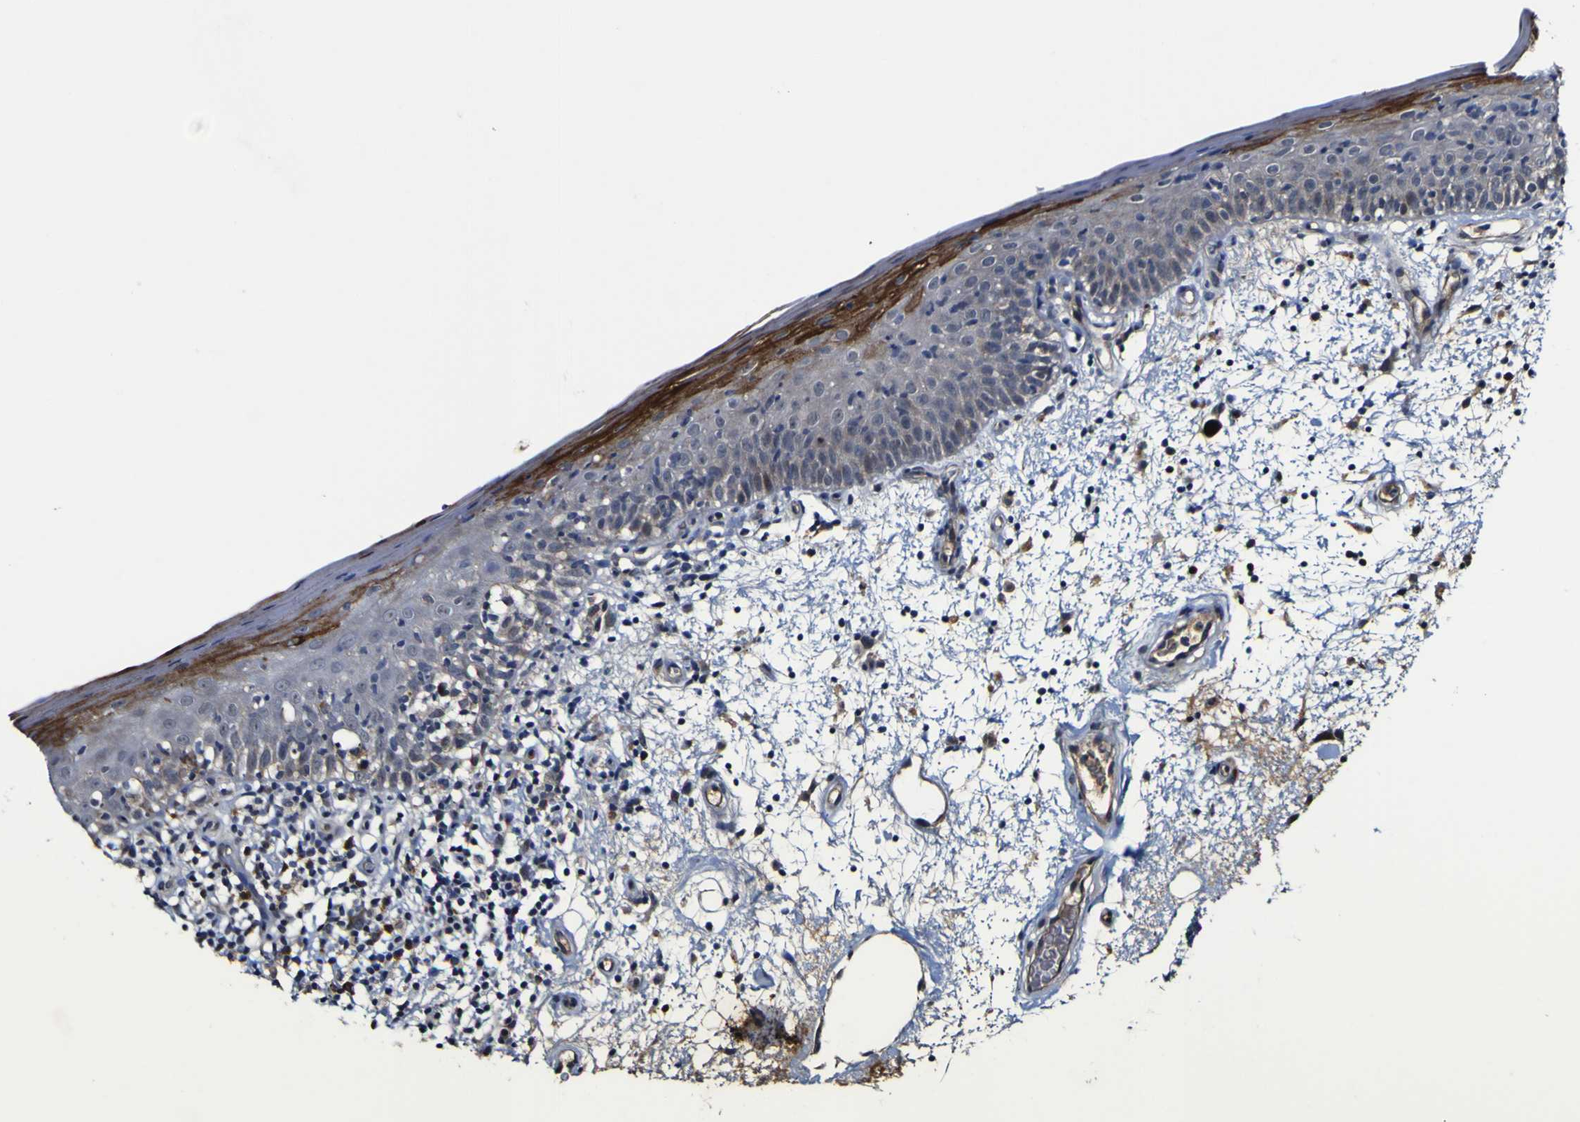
{"staining": {"intensity": "strong", "quantity": "25%-75%", "location": "cytoplasmic/membranous"}, "tissue": "oral mucosa", "cell_type": "Squamous epithelial cells", "image_type": "normal", "snomed": [{"axis": "morphology", "description": "Normal tissue, NOS"}, {"axis": "morphology", "description": "Squamous cell carcinoma, NOS"}, {"axis": "topography", "description": "Skeletal muscle"}, {"axis": "topography", "description": "Oral tissue"}, {"axis": "topography", "description": "Head-Neck"}], "caption": "Strong cytoplasmic/membranous positivity for a protein is identified in approximately 25%-75% of squamous epithelial cells of unremarkable oral mucosa using IHC.", "gene": "CCL2", "patient": {"sex": "male", "age": 71}}